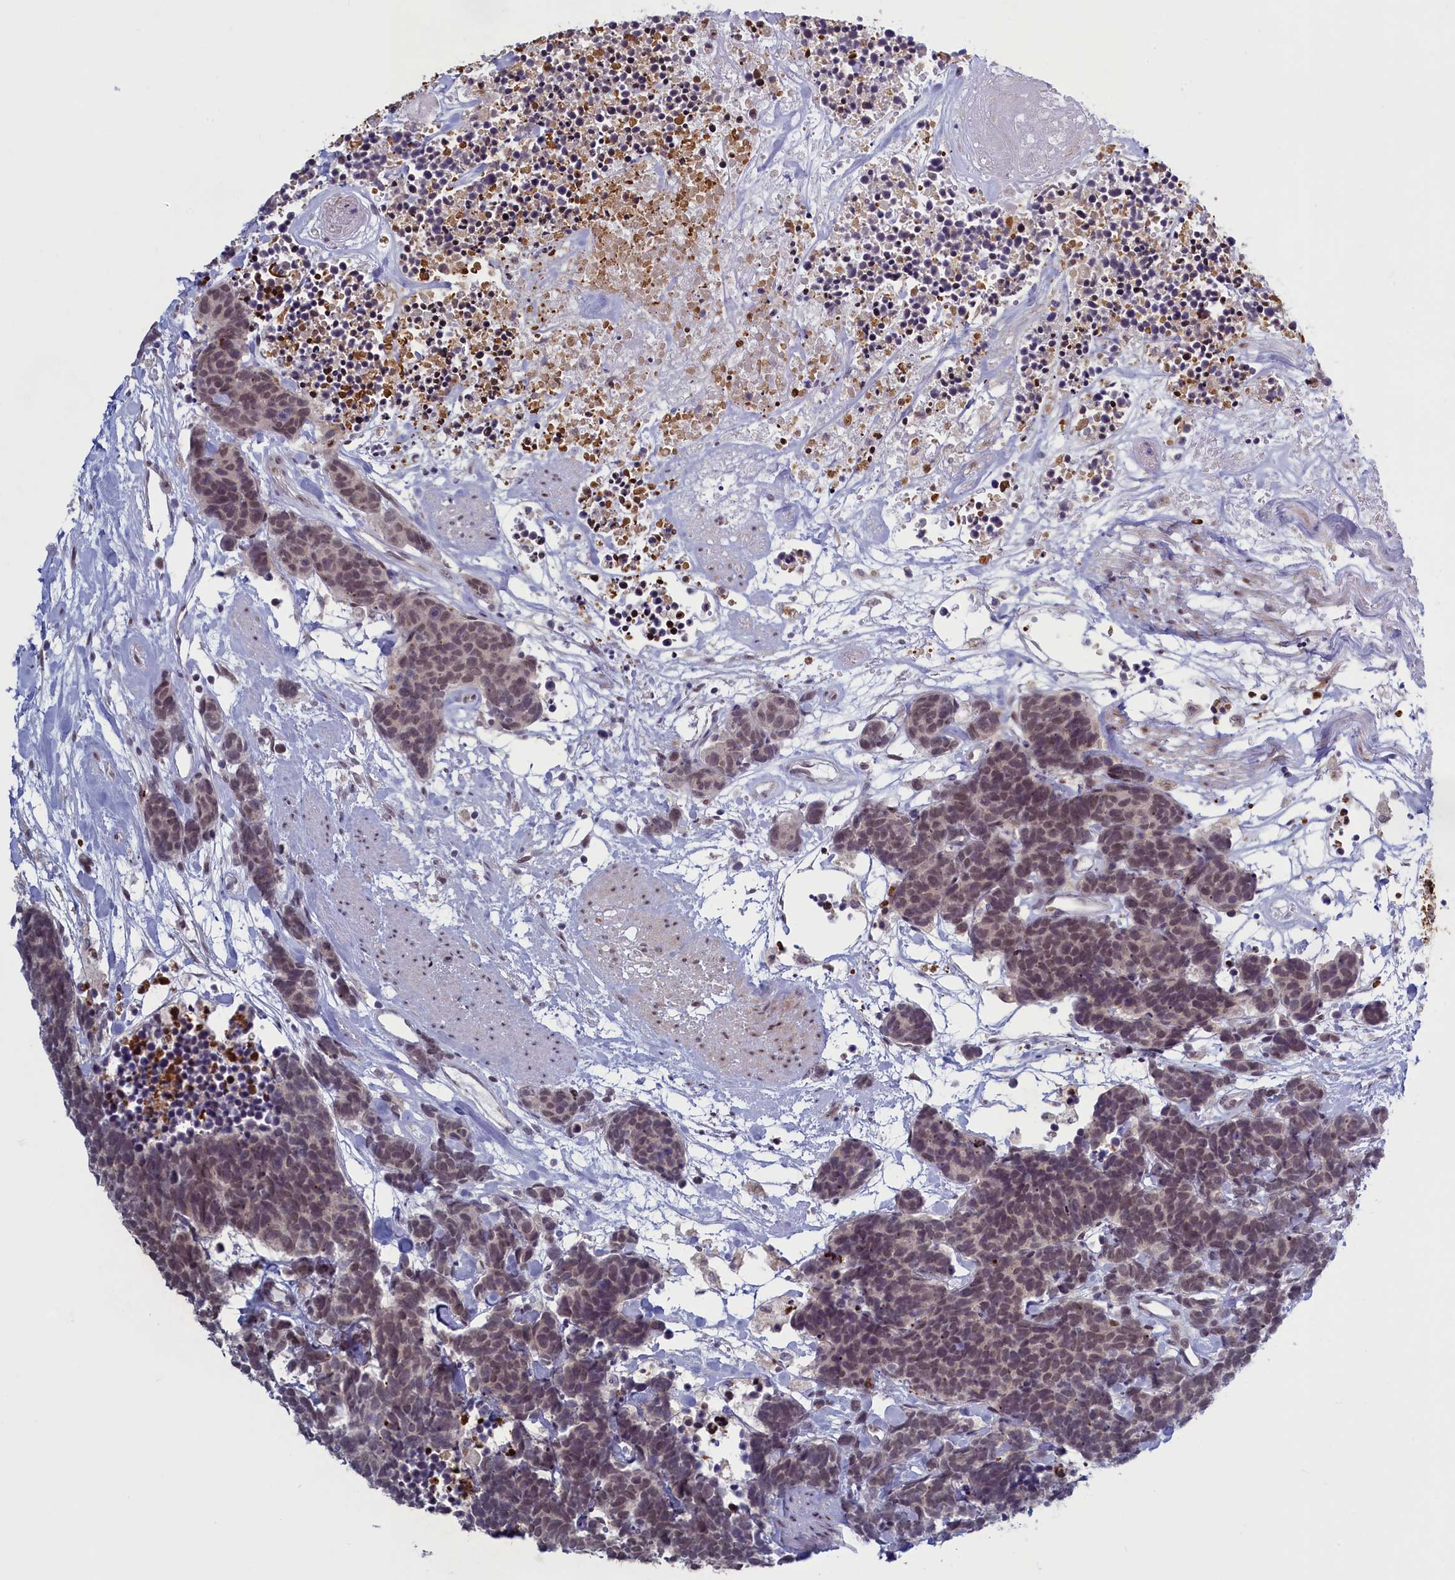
{"staining": {"intensity": "negative", "quantity": "none", "location": "none"}, "tissue": "carcinoid", "cell_type": "Tumor cells", "image_type": "cancer", "snomed": [{"axis": "morphology", "description": "Carcinoma, NOS"}, {"axis": "morphology", "description": "Carcinoid, malignant, NOS"}, {"axis": "topography", "description": "Urinary bladder"}], "caption": "DAB immunohistochemical staining of human carcinoma reveals no significant positivity in tumor cells. (DAB immunohistochemistry with hematoxylin counter stain).", "gene": "ATF7IP2", "patient": {"sex": "male", "age": 57}}